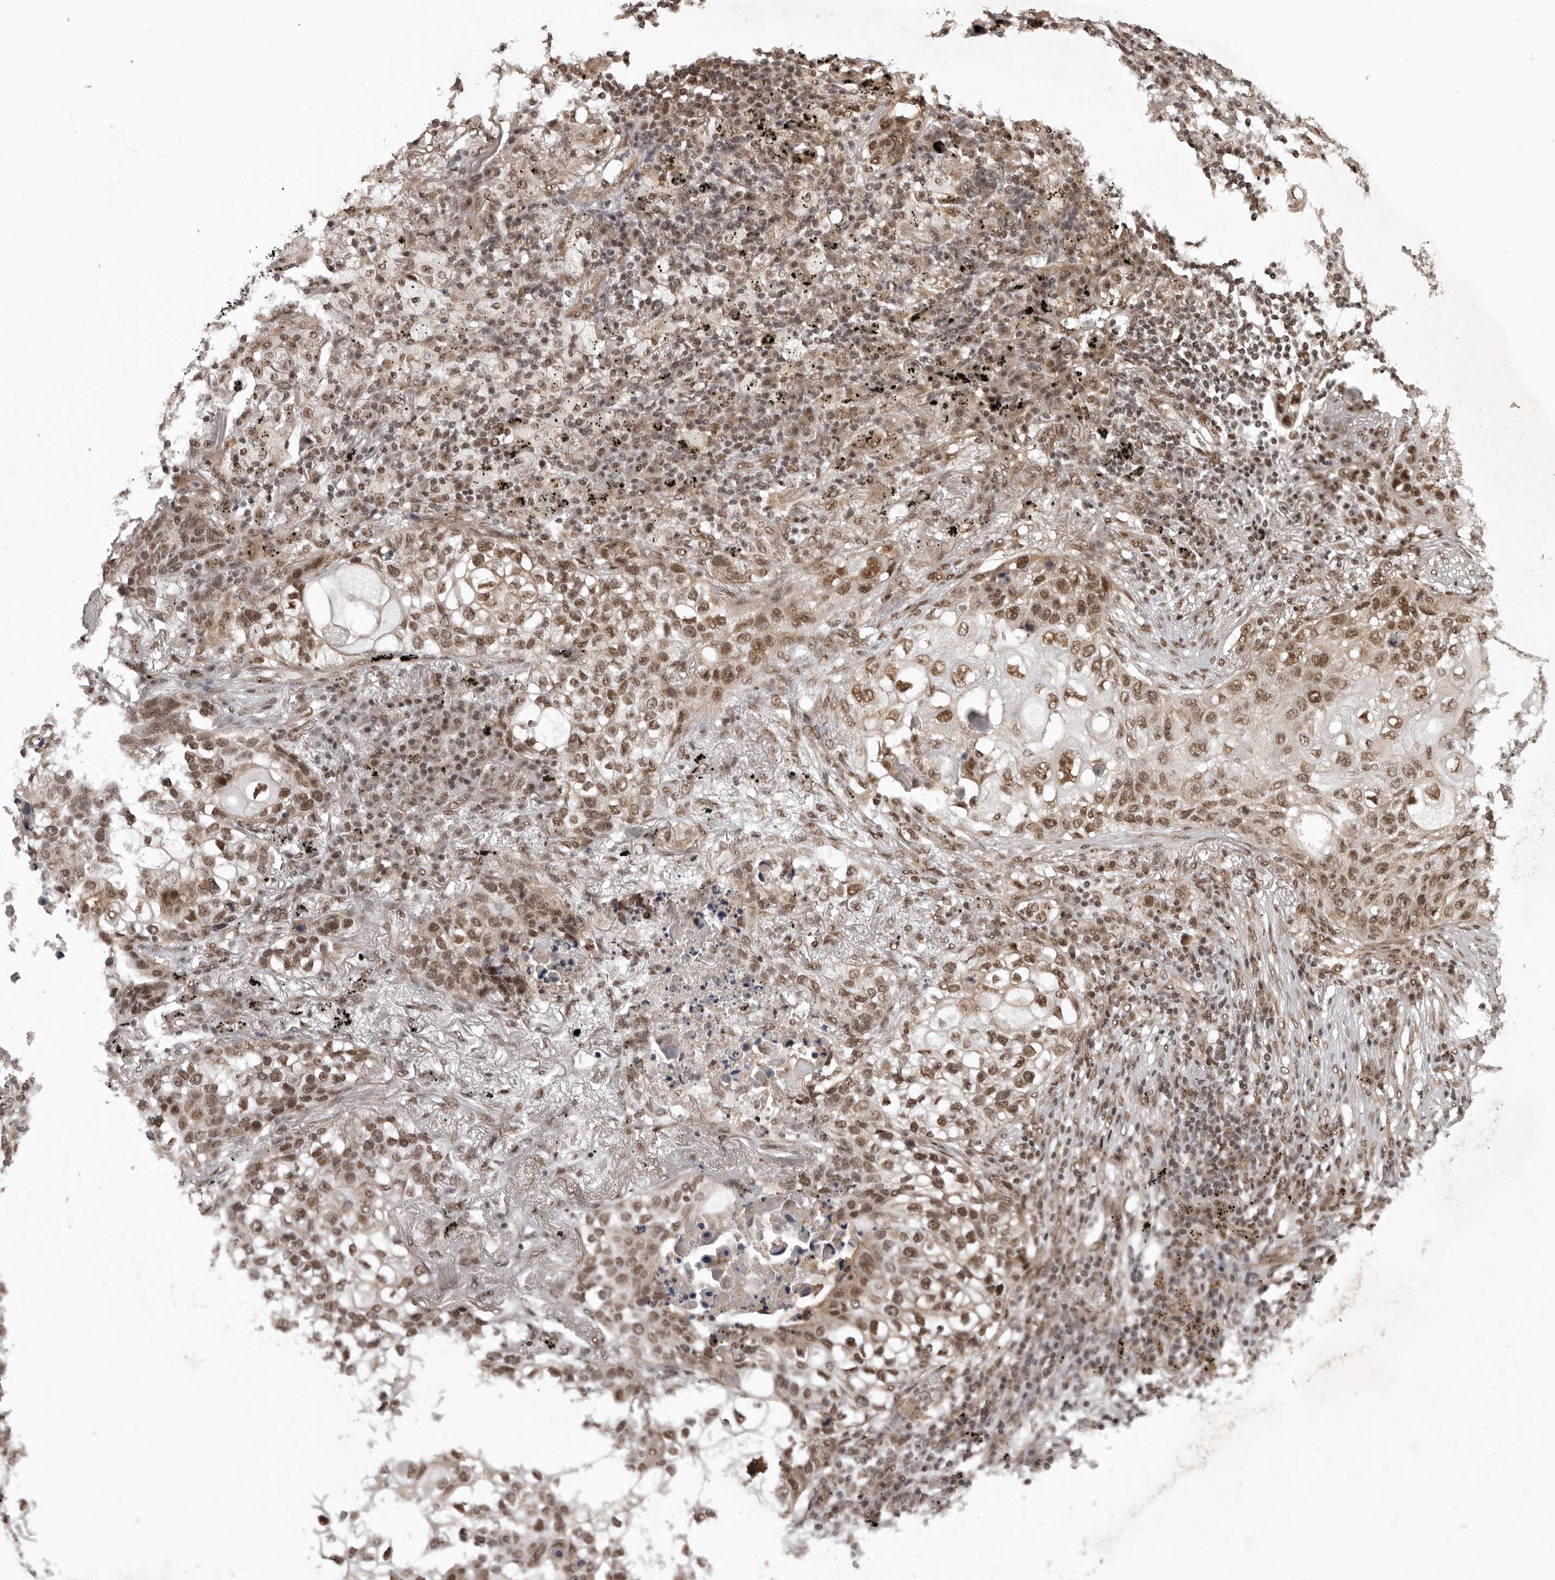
{"staining": {"intensity": "moderate", "quantity": ">75%", "location": "nuclear"}, "tissue": "lung cancer", "cell_type": "Tumor cells", "image_type": "cancer", "snomed": [{"axis": "morphology", "description": "Squamous cell carcinoma, NOS"}, {"axis": "topography", "description": "Lung"}], "caption": "Immunohistochemical staining of squamous cell carcinoma (lung) displays medium levels of moderate nuclear protein staining in about >75% of tumor cells. Using DAB (brown) and hematoxylin (blue) stains, captured at high magnification using brightfield microscopy.", "gene": "CBLL1", "patient": {"sex": "female", "age": 63}}